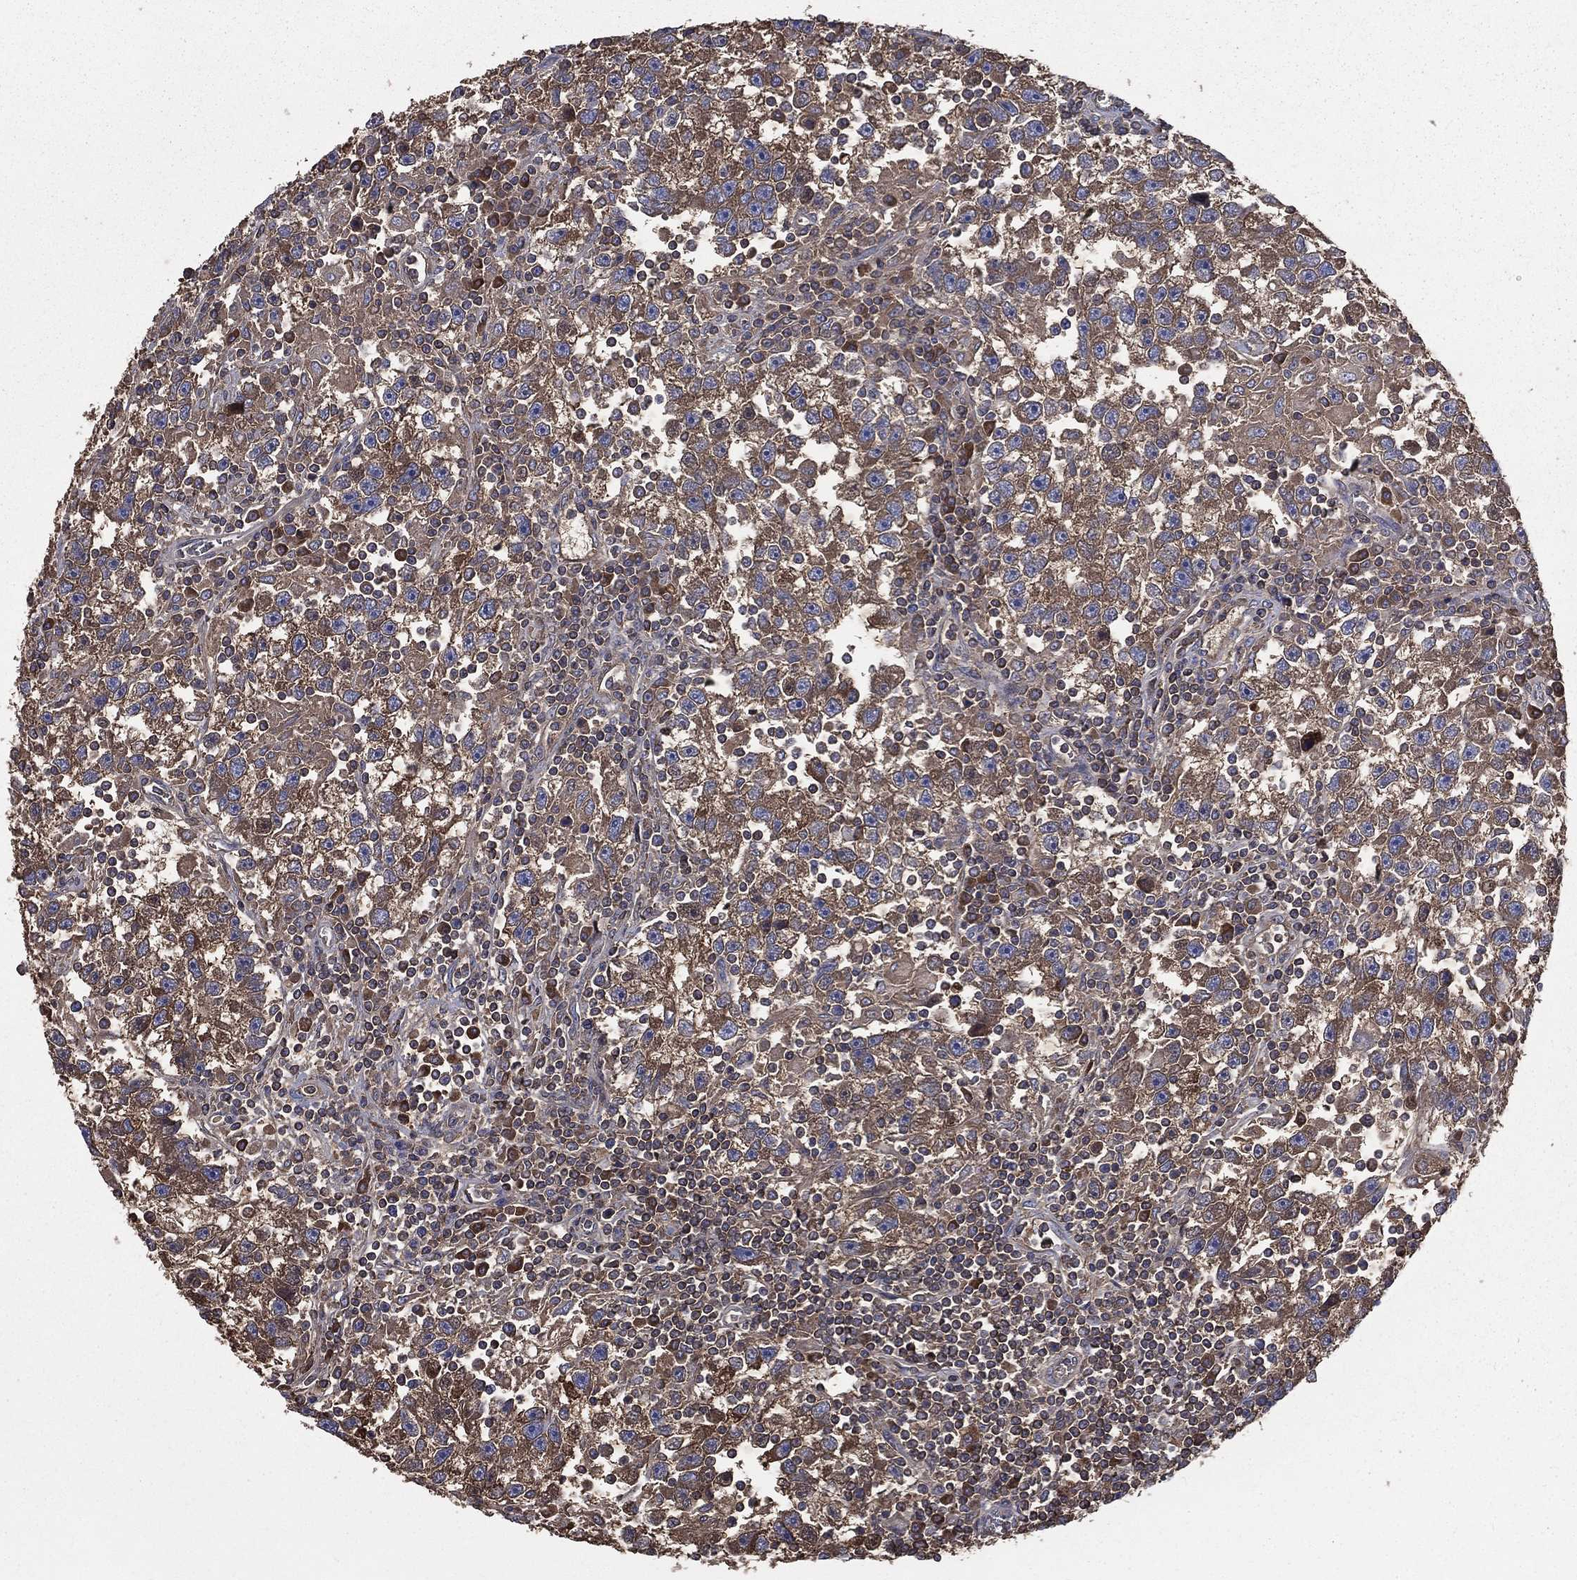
{"staining": {"intensity": "moderate", "quantity": ">75%", "location": "cytoplasmic/membranous"}, "tissue": "testis cancer", "cell_type": "Tumor cells", "image_type": "cancer", "snomed": [{"axis": "morphology", "description": "Seminoma, NOS"}, {"axis": "topography", "description": "Testis"}], "caption": "A micrograph of human seminoma (testis) stained for a protein exhibits moderate cytoplasmic/membranous brown staining in tumor cells.", "gene": "SARS1", "patient": {"sex": "male", "age": 47}}